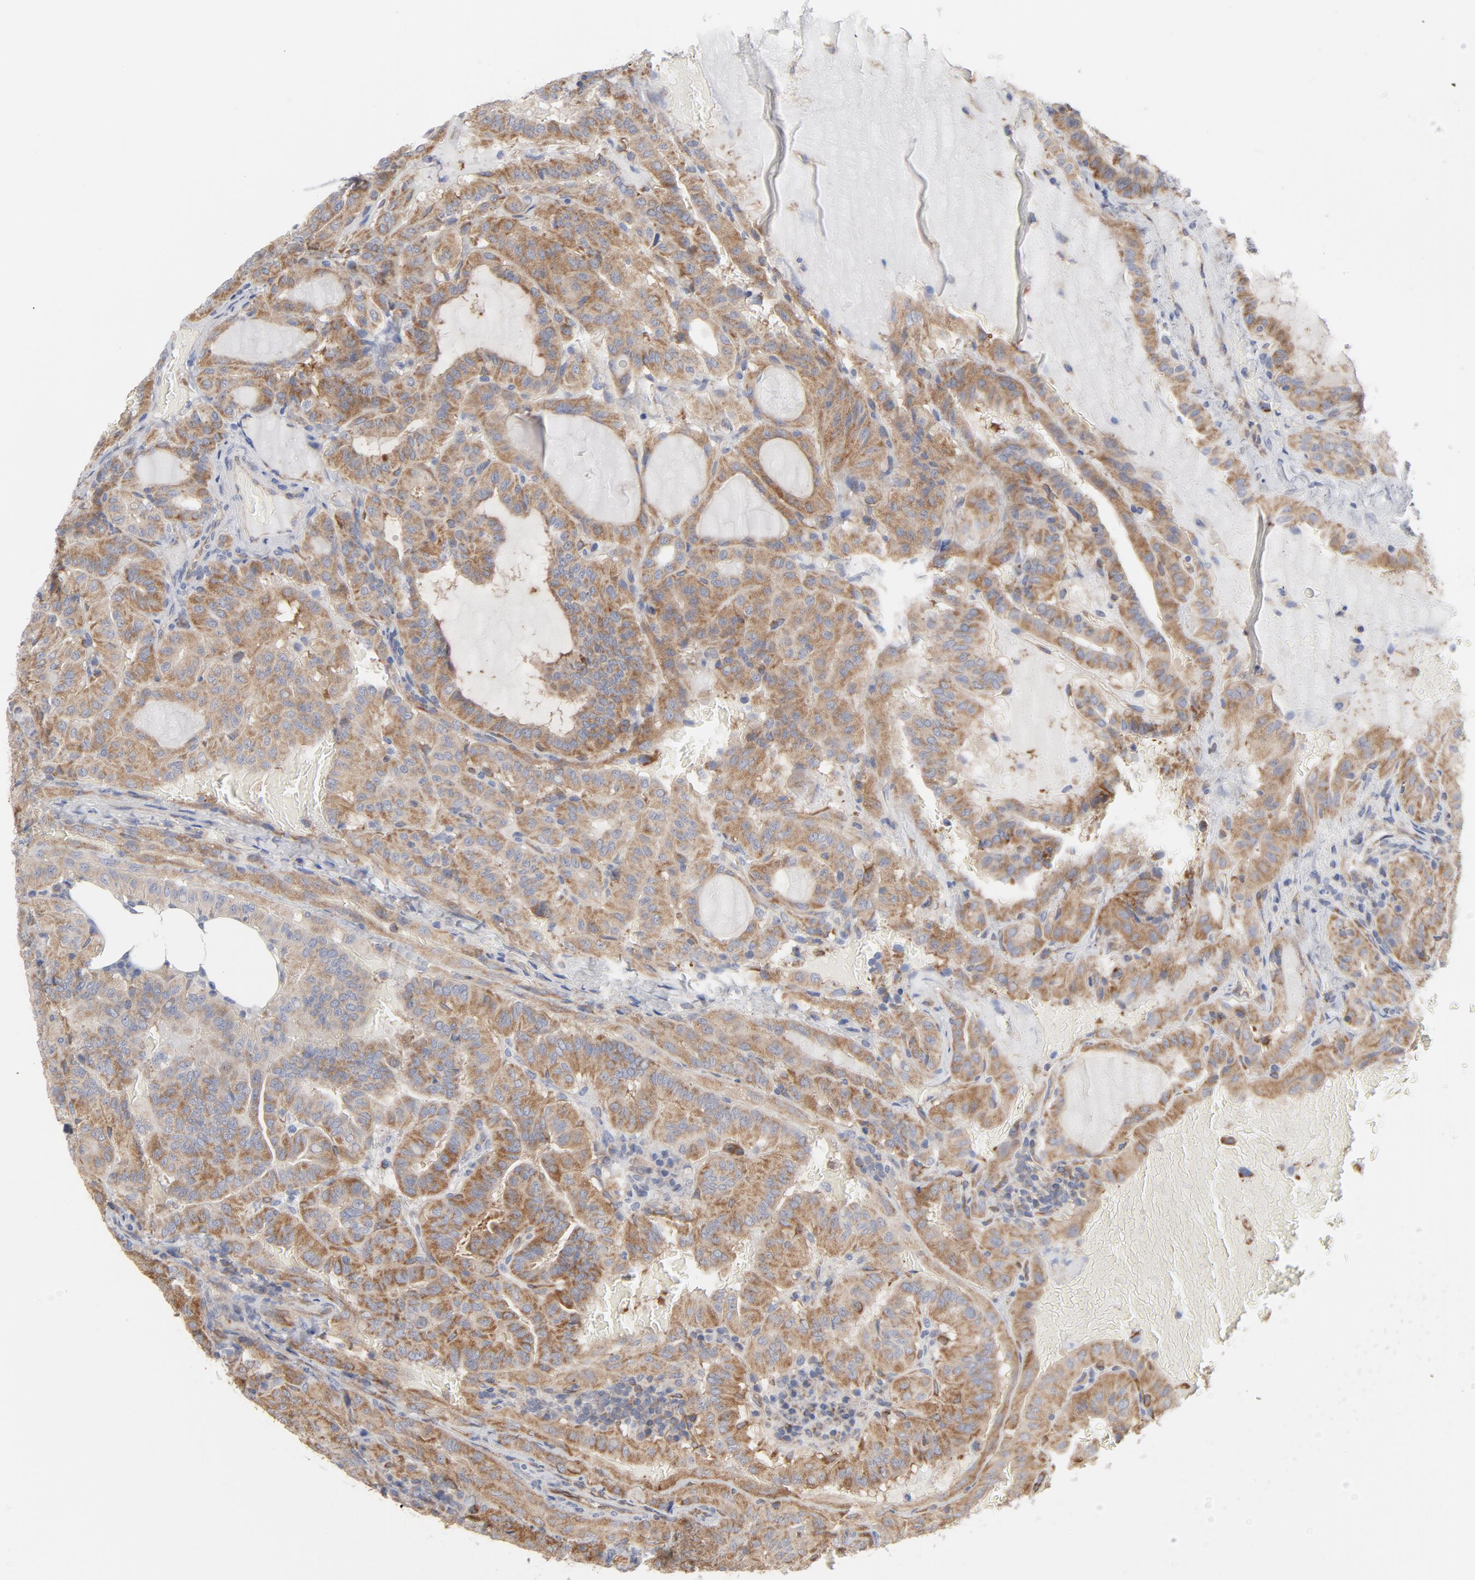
{"staining": {"intensity": "moderate", "quantity": ">75%", "location": "cytoplasmic/membranous"}, "tissue": "thyroid cancer", "cell_type": "Tumor cells", "image_type": "cancer", "snomed": [{"axis": "morphology", "description": "Papillary adenocarcinoma, NOS"}, {"axis": "topography", "description": "Thyroid gland"}], "caption": "This histopathology image displays thyroid papillary adenocarcinoma stained with immunohistochemistry to label a protein in brown. The cytoplasmic/membranous of tumor cells show moderate positivity for the protein. Nuclei are counter-stained blue.", "gene": "OXA1L", "patient": {"sex": "male", "age": 77}}